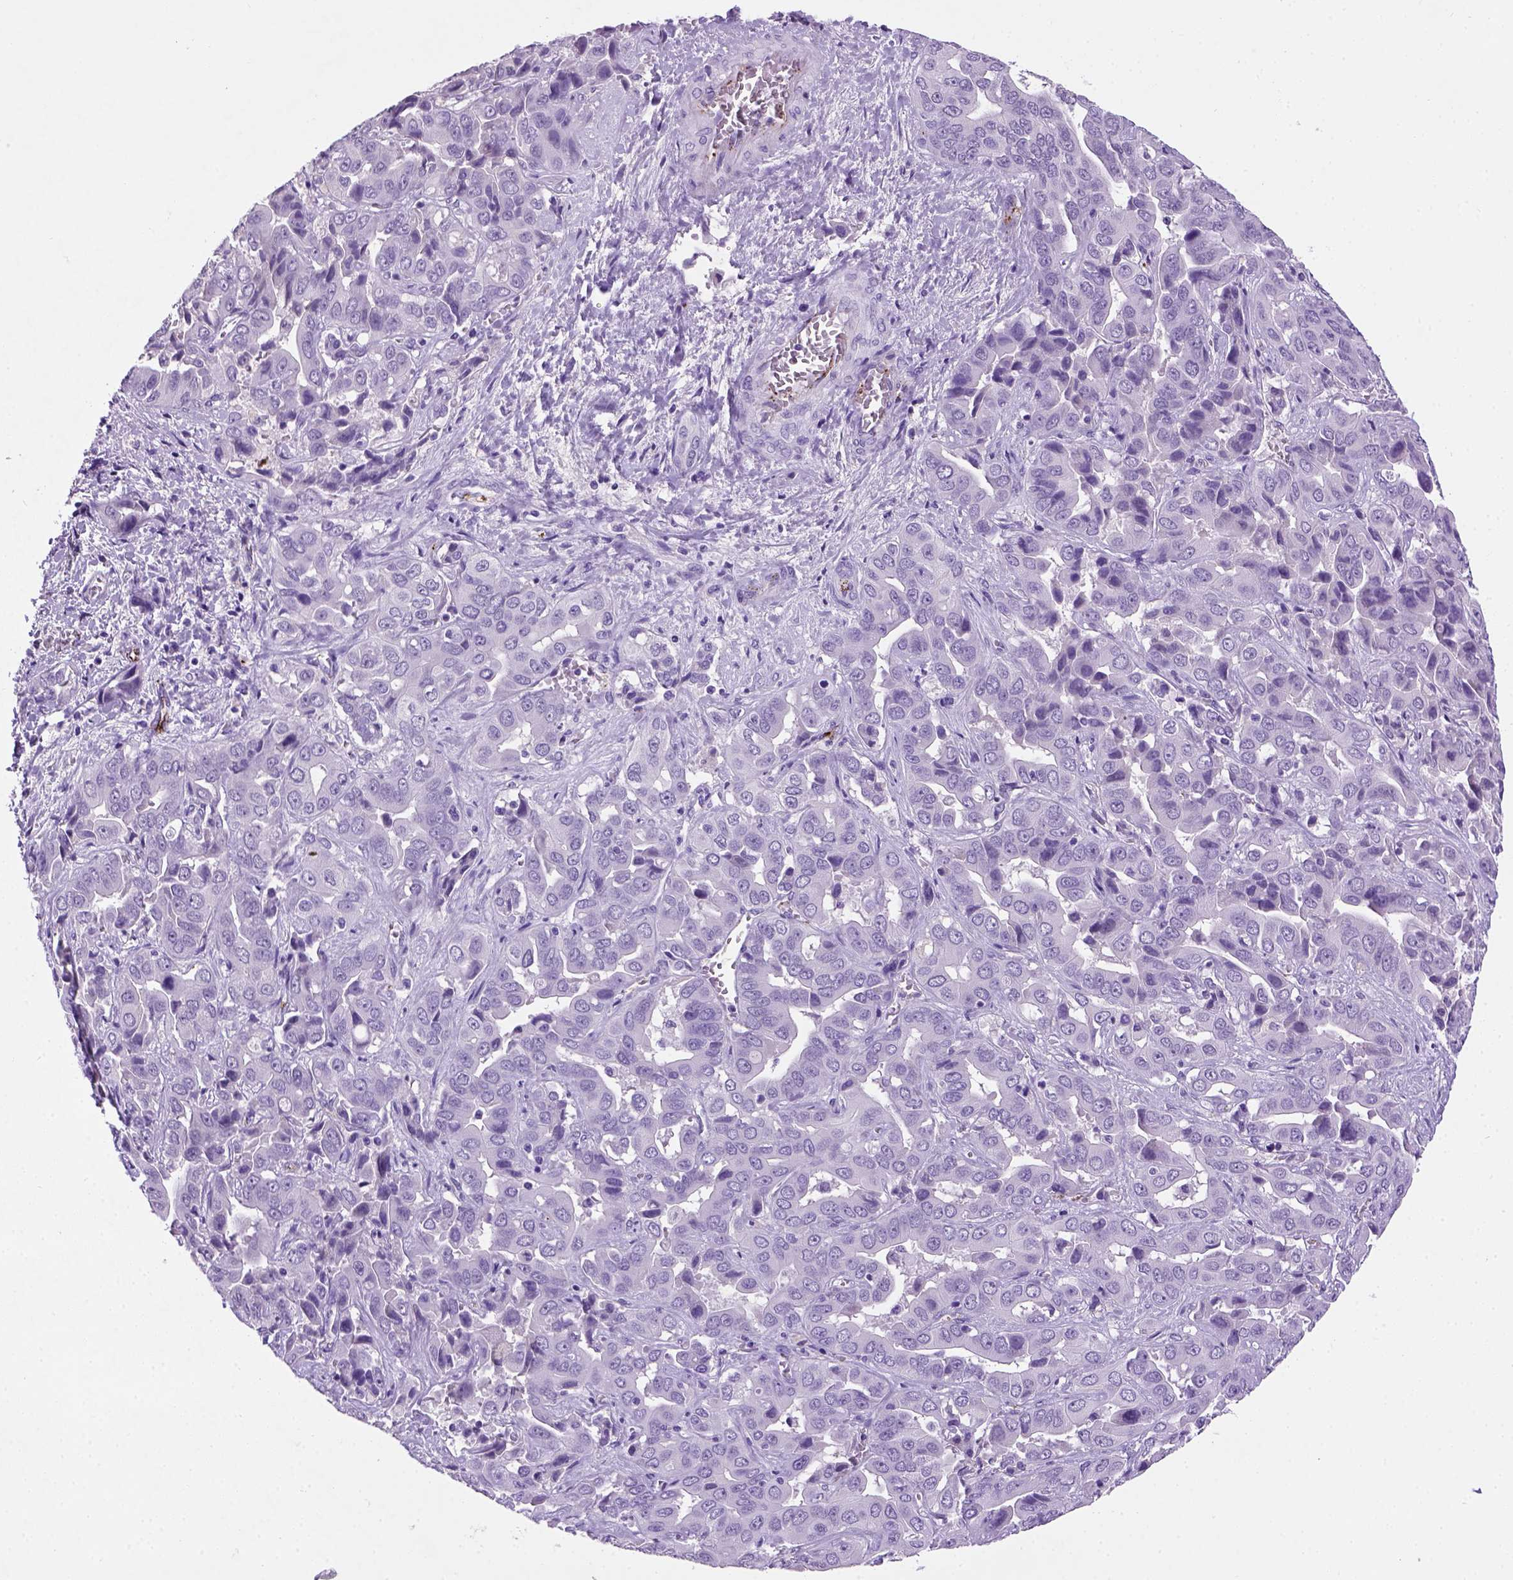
{"staining": {"intensity": "negative", "quantity": "none", "location": "none"}, "tissue": "liver cancer", "cell_type": "Tumor cells", "image_type": "cancer", "snomed": [{"axis": "morphology", "description": "Cholangiocarcinoma"}, {"axis": "topography", "description": "Liver"}], "caption": "This is an immunohistochemistry image of liver cancer (cholangiocarcinoma). There is no expression in tumor cells.", "gene": "VWF", "patient": {"sex": "female", "age": 52}}